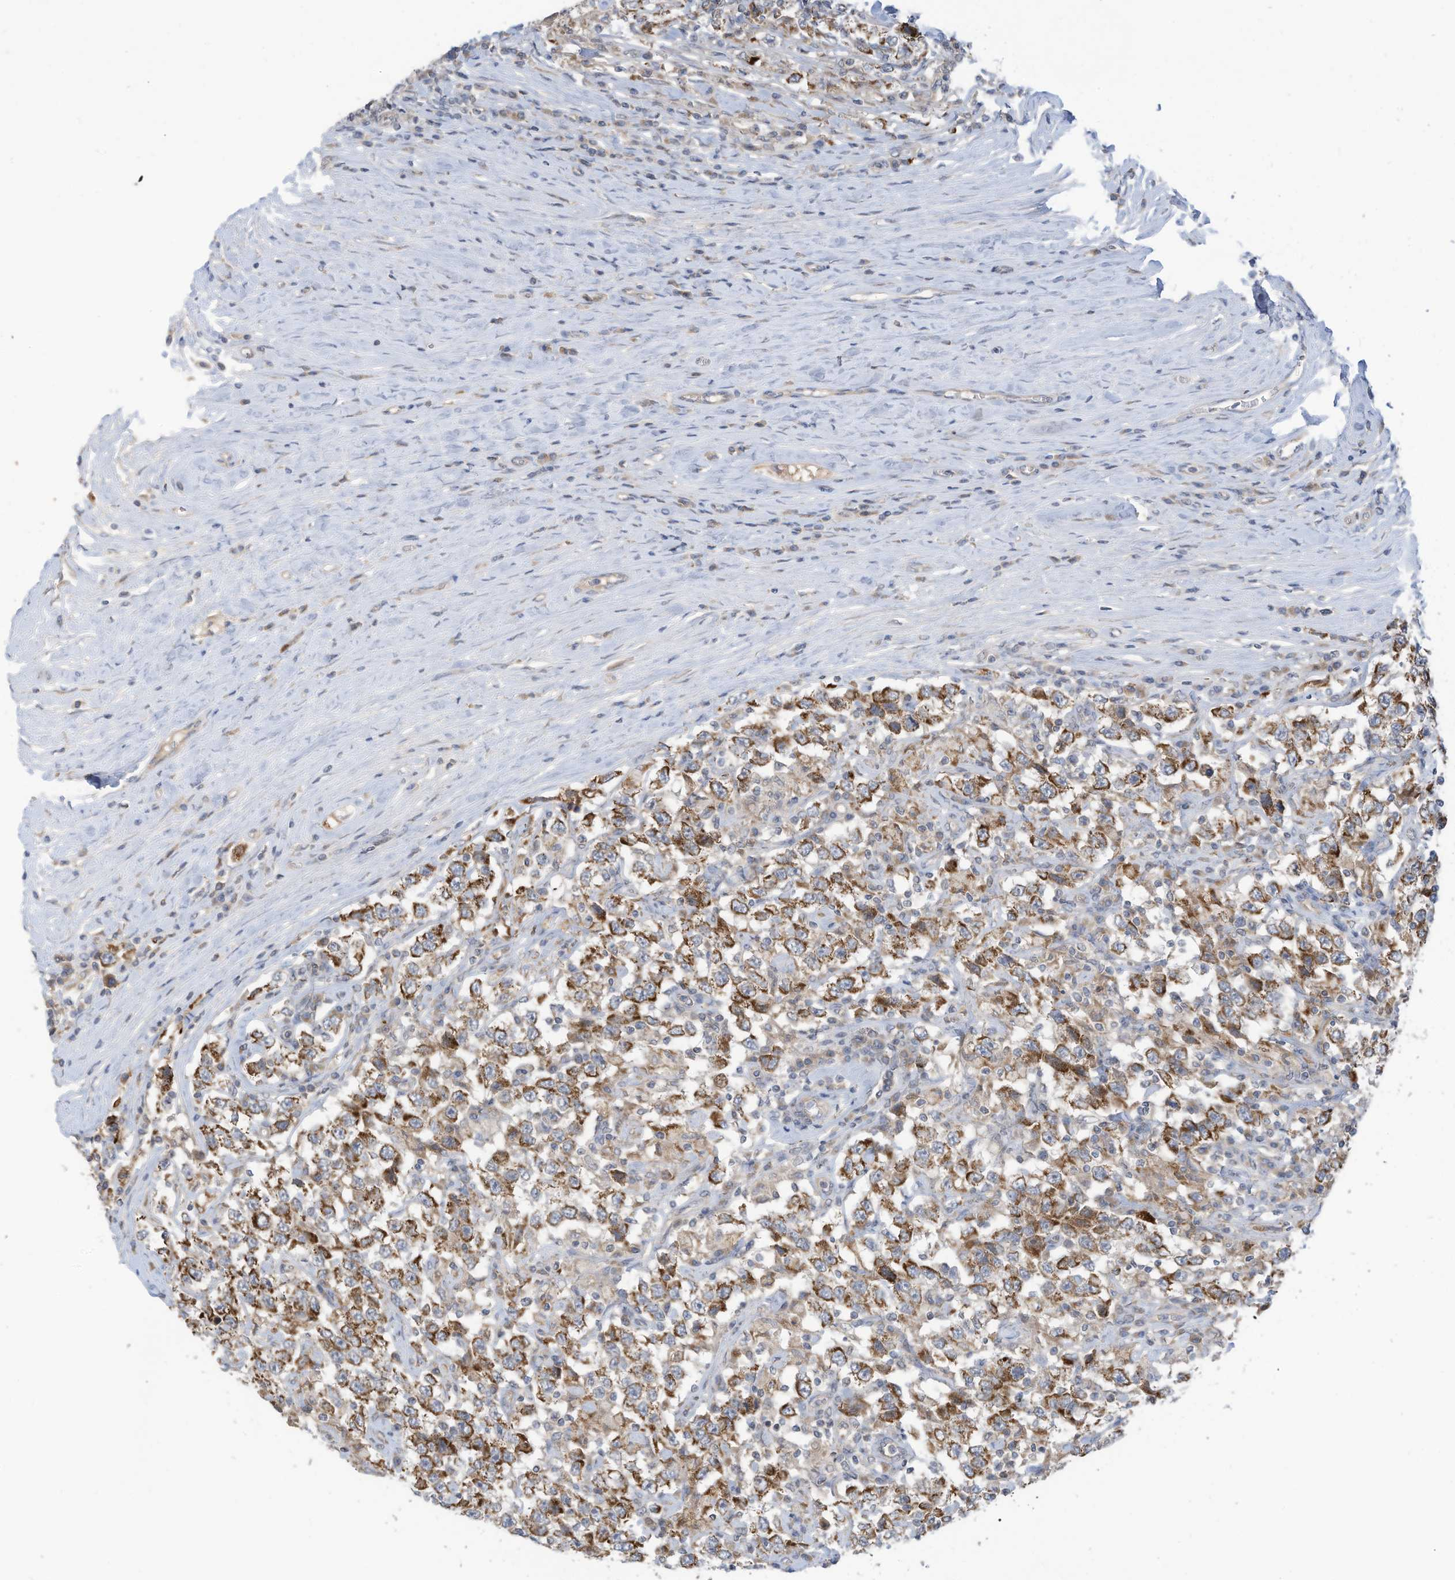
{"staining": {"intensity": "moderate", "quantity": ">75%", "location": "cytoplasmic/membranous"}, "tissue": "testis cancer", "cell_type": "Tumor cells", "image_type": "cancer", "snomed": [{"axis": "morphology", "description": "Seminoma, NOS"}, {"axis": "topography", "description": "Testis"}], "caption": "Seminoma (testis) stained with a protein marker exhibits moderate staining in tumor cells.", "gene": "SCGB1D2", "patient": {"sex": "male", "age": 41}}